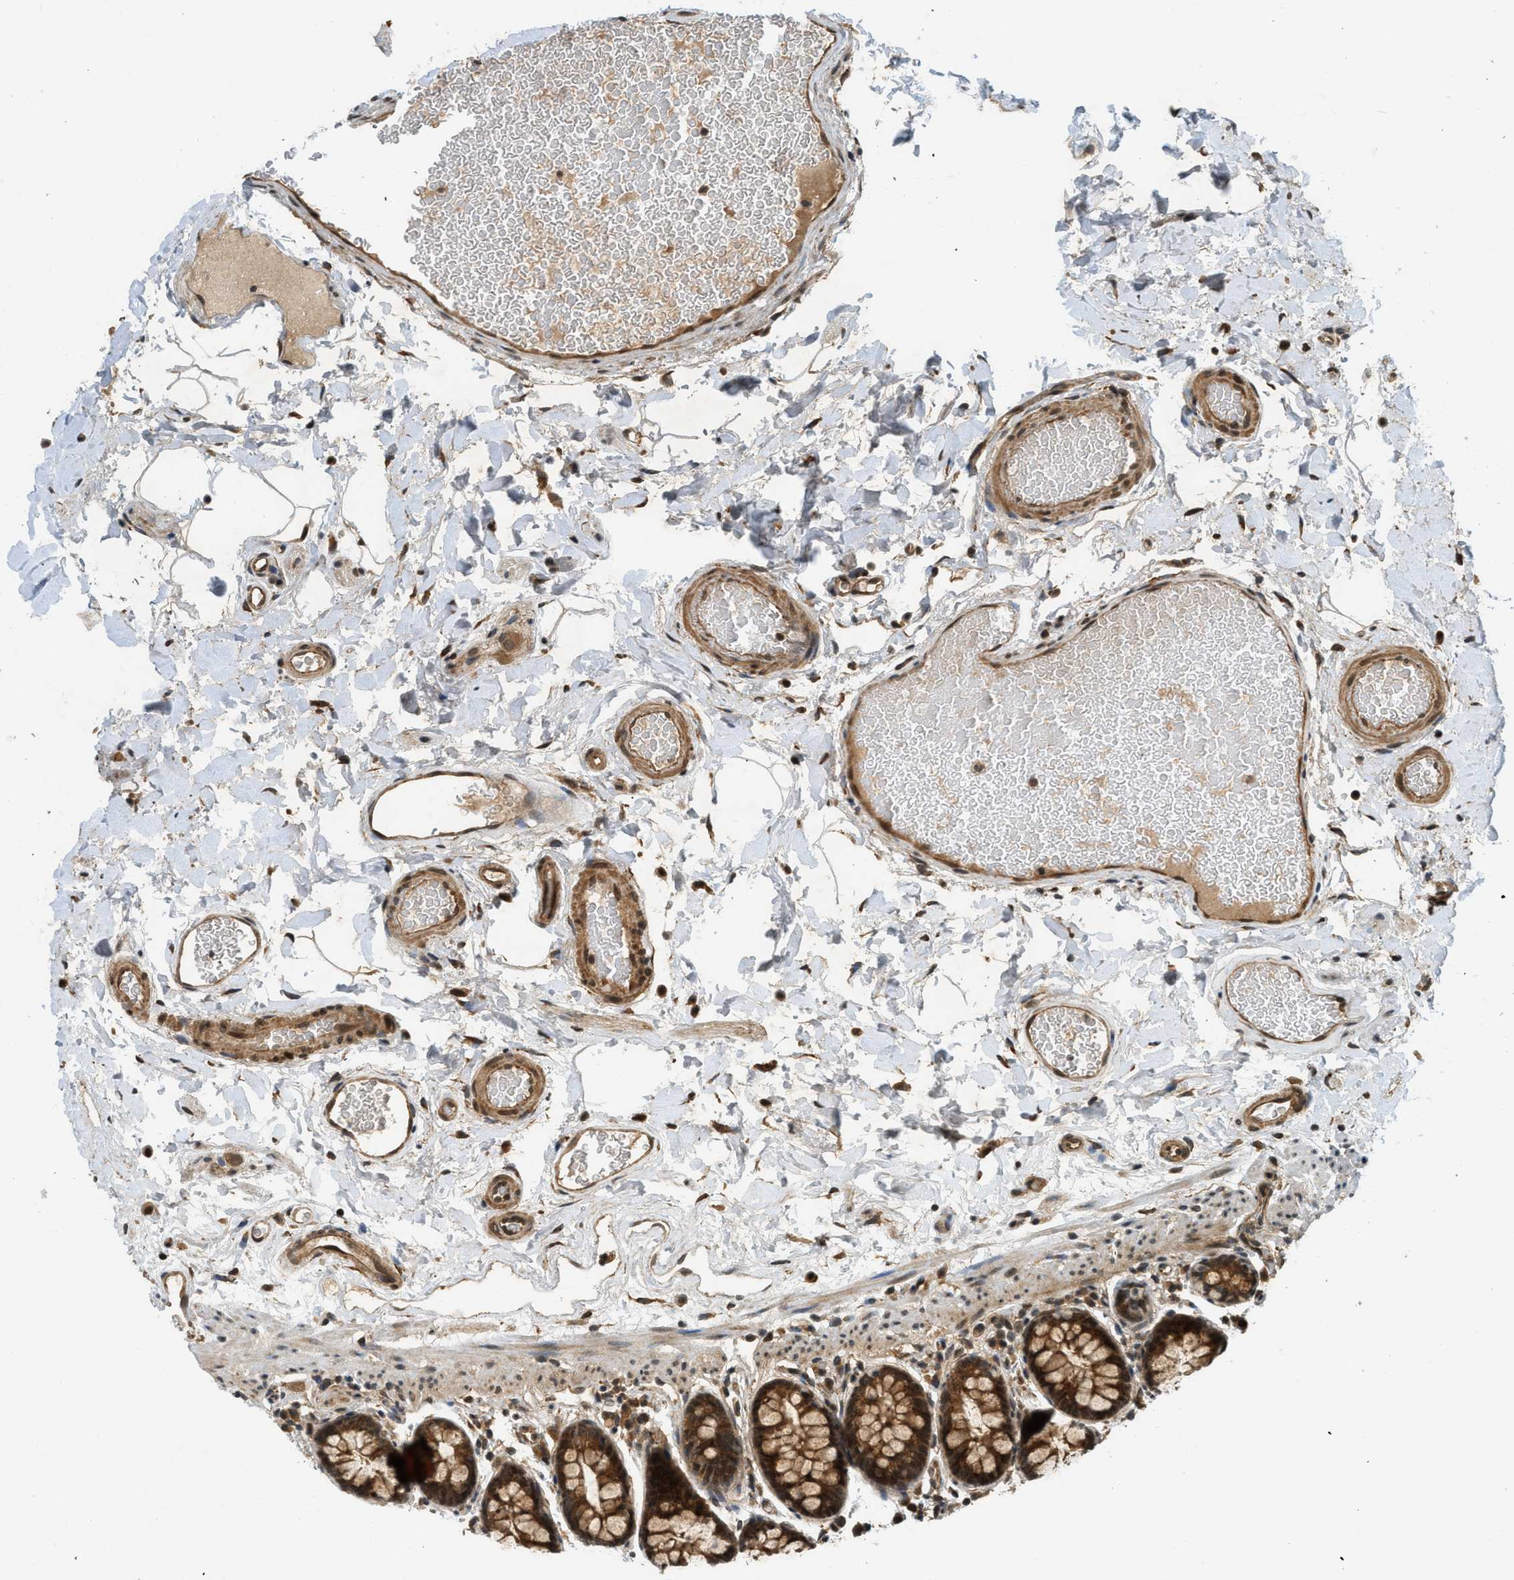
{"staining": {"intensity": "moderate", "quantity": ">75%", "location": "cytoplasmic/membranous,nuclear"}, "tissue": "colon", "cell_type": "Endothelial cells", "image_type": "normal", "snomed": [{"axis": "morphology", "description": "Normal tissue, NOS"}, {"axis": "topography", "description": "Colon"}], "caption": "A brown stain shows moderate cytoplasmic/membranous,nuclear positivity of a protein in endothelial cells of benign colon.", "gene": "EIF2AK3", "patient": {"sex": "female", "age": 80}}